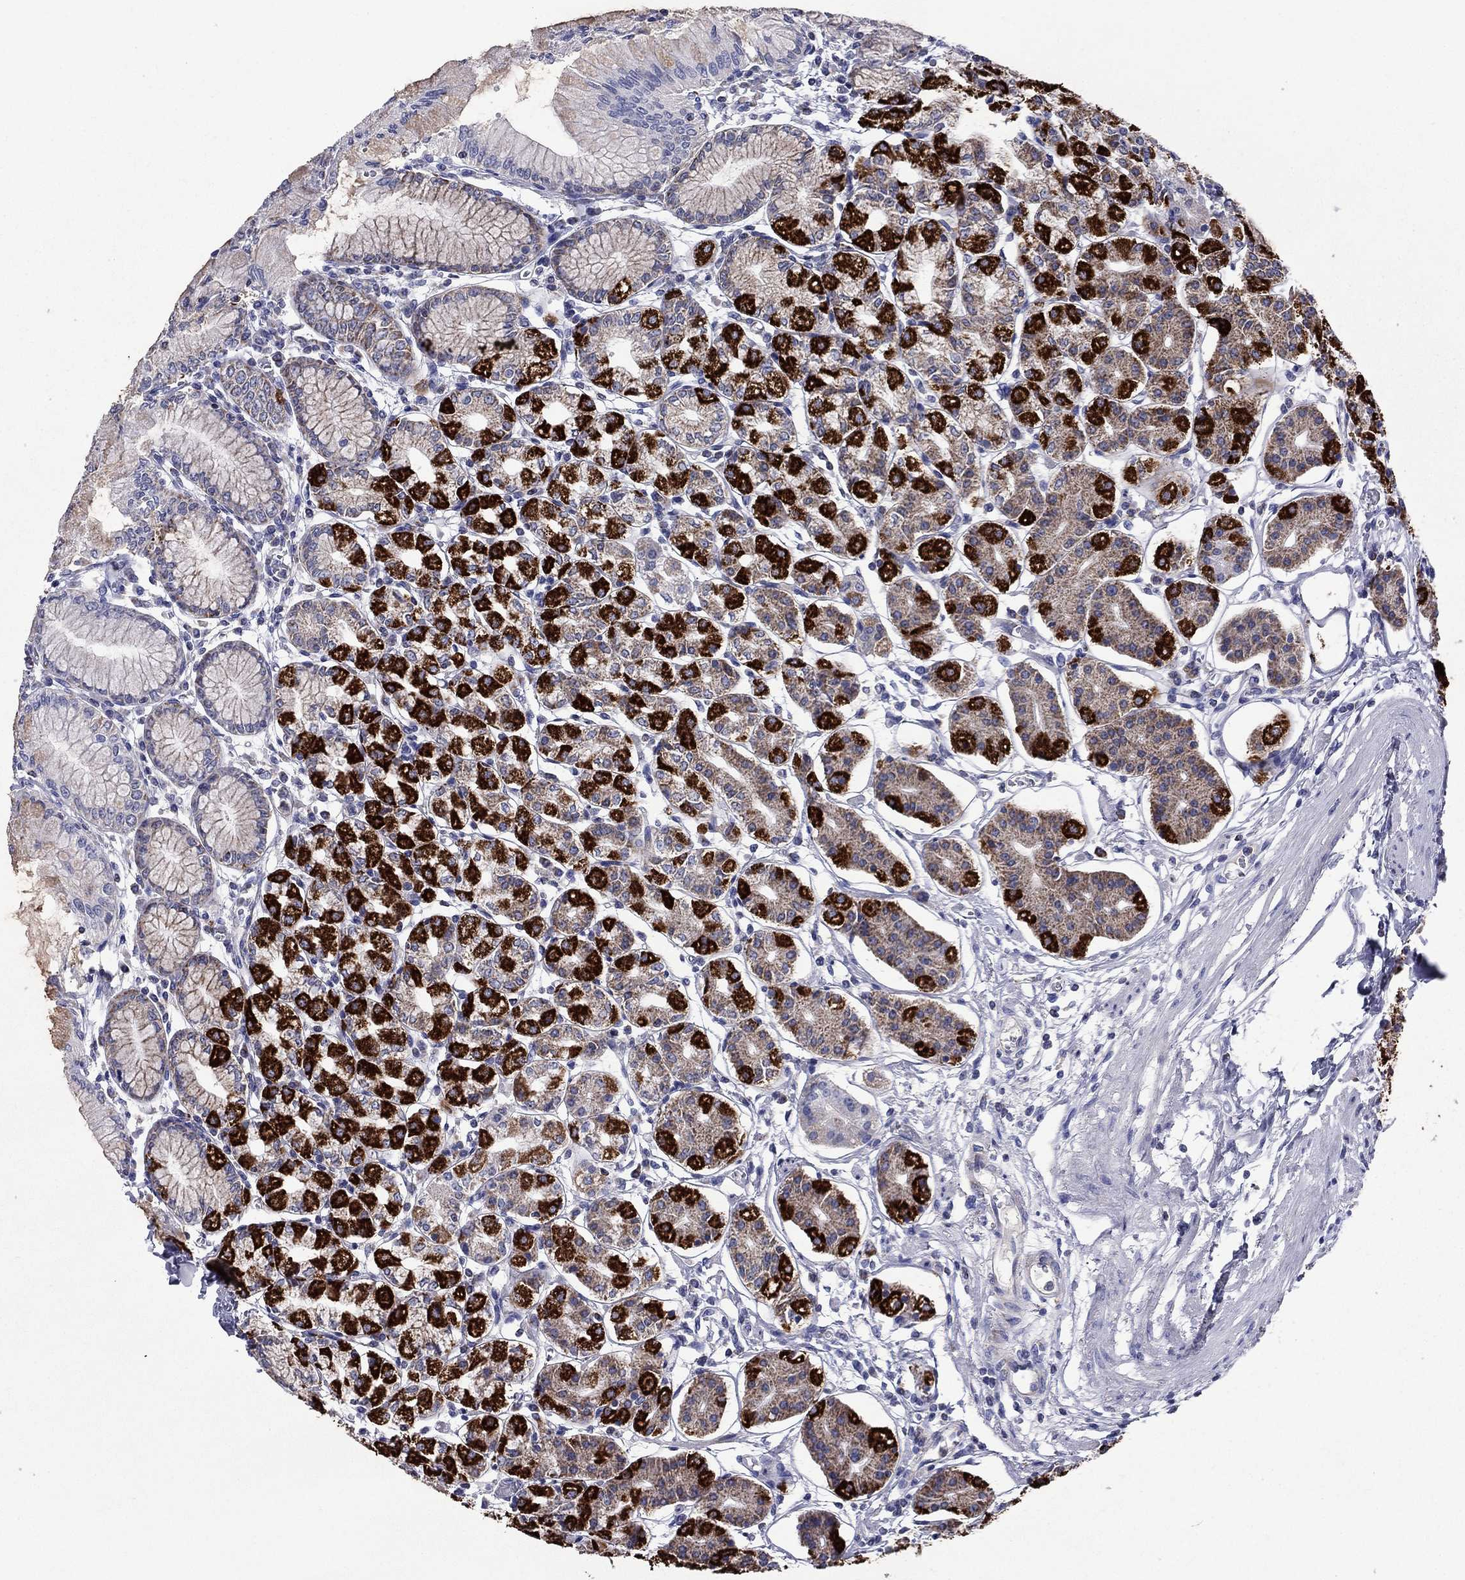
{"staining": {"intensity": "strong", "quantity": "<25%", "location": "cytoplasmic/membranous"}, "tissue": "stomach", "cell_type": "Glandular cells", "image_type": "normal", "snomed": [{"axis": "morphology", "description": "Normal tissue, NOS"}, {"axis": "topography", "description": "Skeletal muscle"}, {"axis": "topography", "description": "Stomach"}], "caption": "Glandular cells reveal strong cytoplasmic/membranous staining in about <25% of cells in benign stomach.", "gene": "NDUFA4L2", "patient": {"sex": "female", "age": 57}}